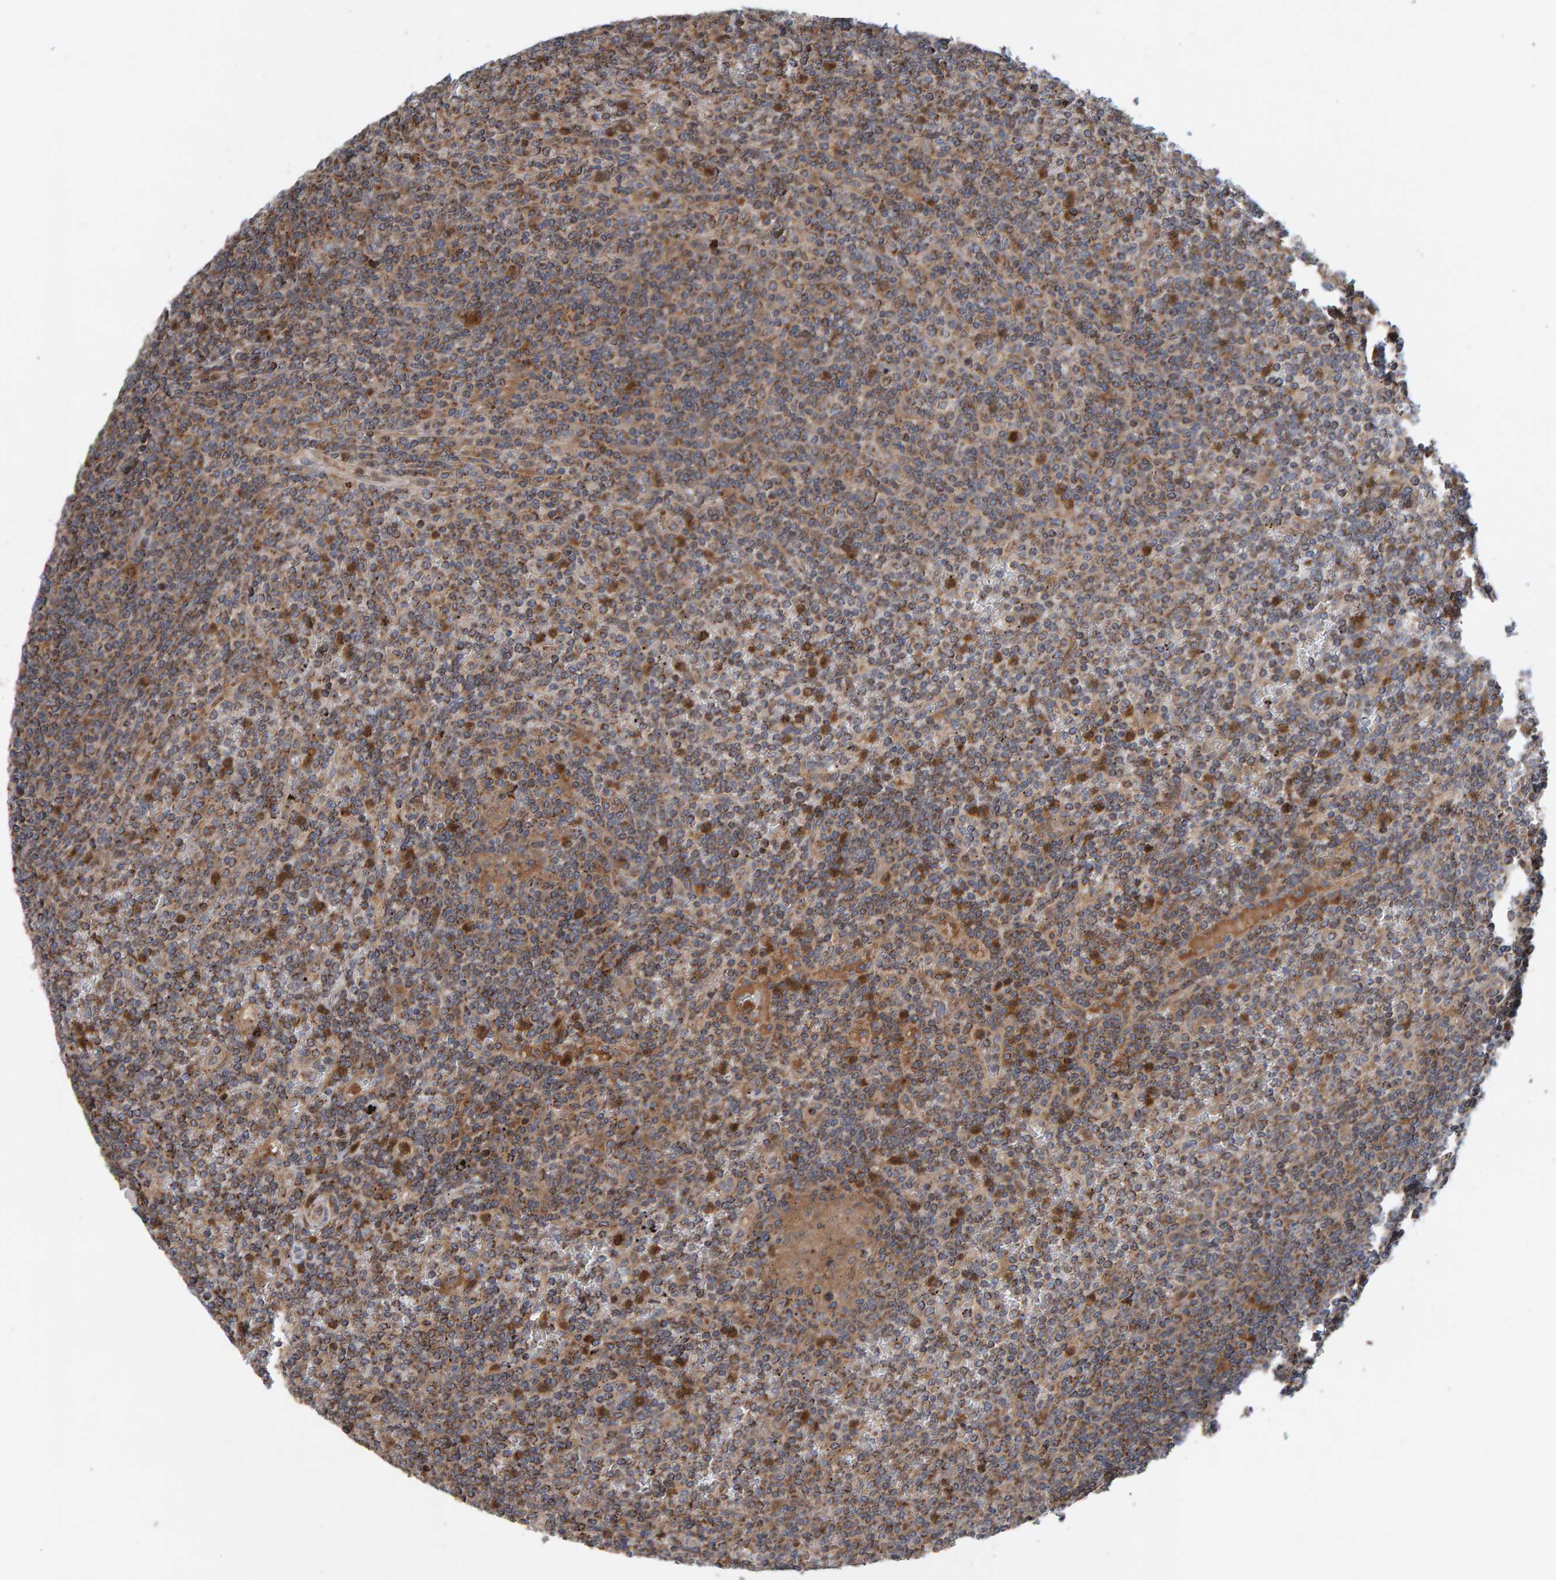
{"staining": {"intensity": "moderate", "quantity": "25%-75%", "location": "cytoplasmic/membranous"}, "tissue": "lymphoma", "cell_type": "Tumor cells", "image_type": "cancer", "snomed": [{"axis": "morphology", "description": "Malignant lymphoma, non-Hodgkin's type, Low grade"}, {"axis": "topography", "description": "Spleen"}], "caption": "The immunohistochemical stain highlights moderate cytoplasmic/membranous positivity in tumor cells of malignant lymphoma, non-Hodgkin's type (low-grade) tissue. (Brightfield microscopy of DAB IHC at high magnification).", "gene": "KIAA0753", "patient": {"sex": "female", "age": 19}}